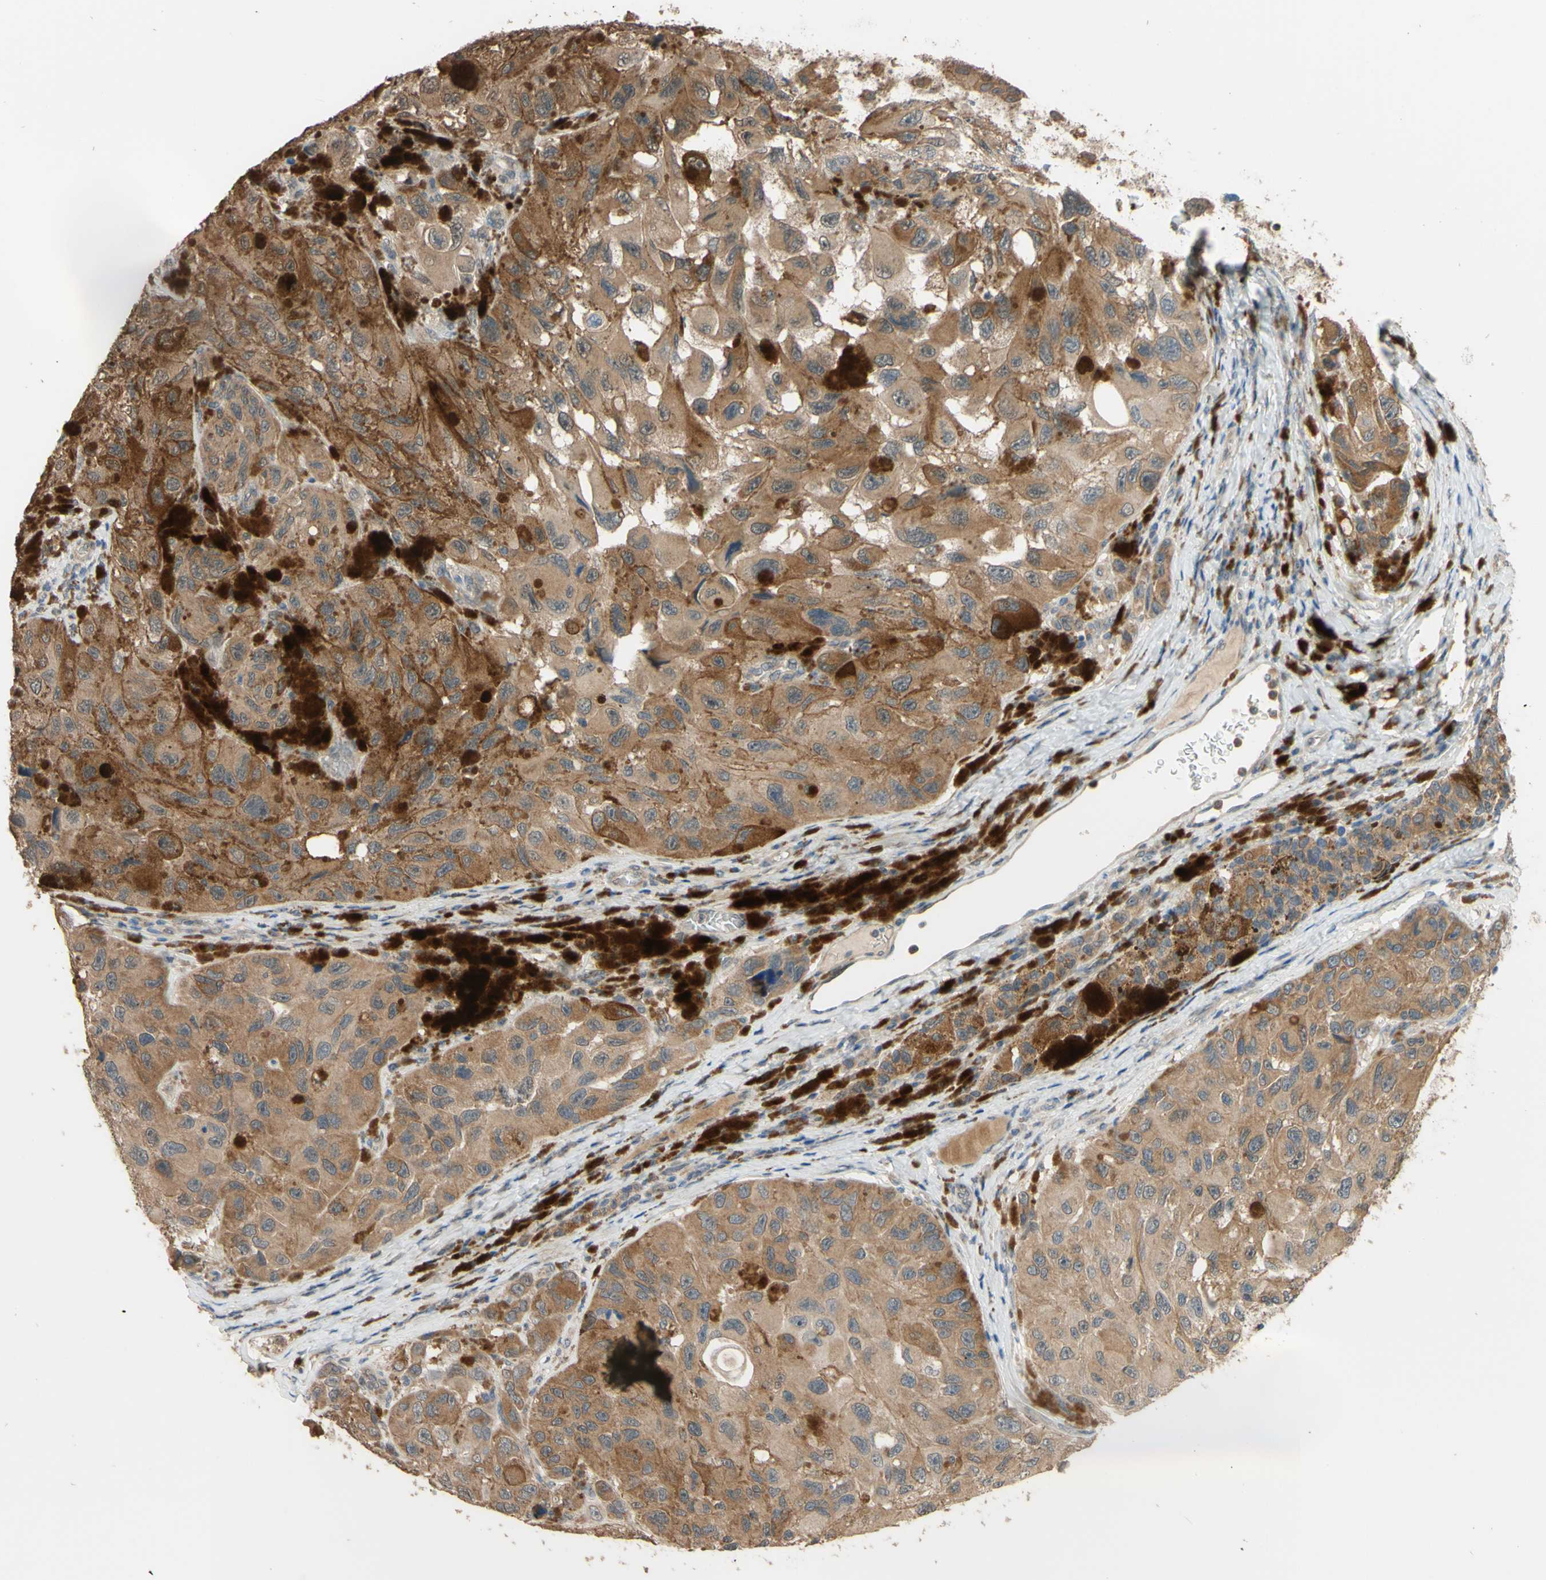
{"staining": {"intensity": "moderate", "quantity": ">75%", "location": "cytoplasmic/membranous"}, "tissue": "melanoma", "cell_type": "Tumor cells", "image_type": "cancer", "snomed": [{"axis": "morphology", "description": "Malignant melanoma, NOS"}, {"axis": "topography", "description": "Skin"}], "caption": "Immunohistochemistry (DAB) staining of melanoma demonstrates moderate cytoplasmic/membranous protein expression in about >75% of tumor cells. The protein is shown in brown color, while the nuclei are stained blue.", "gene": "SMIM19", "patient": {"sex": "female", "age": 73}}